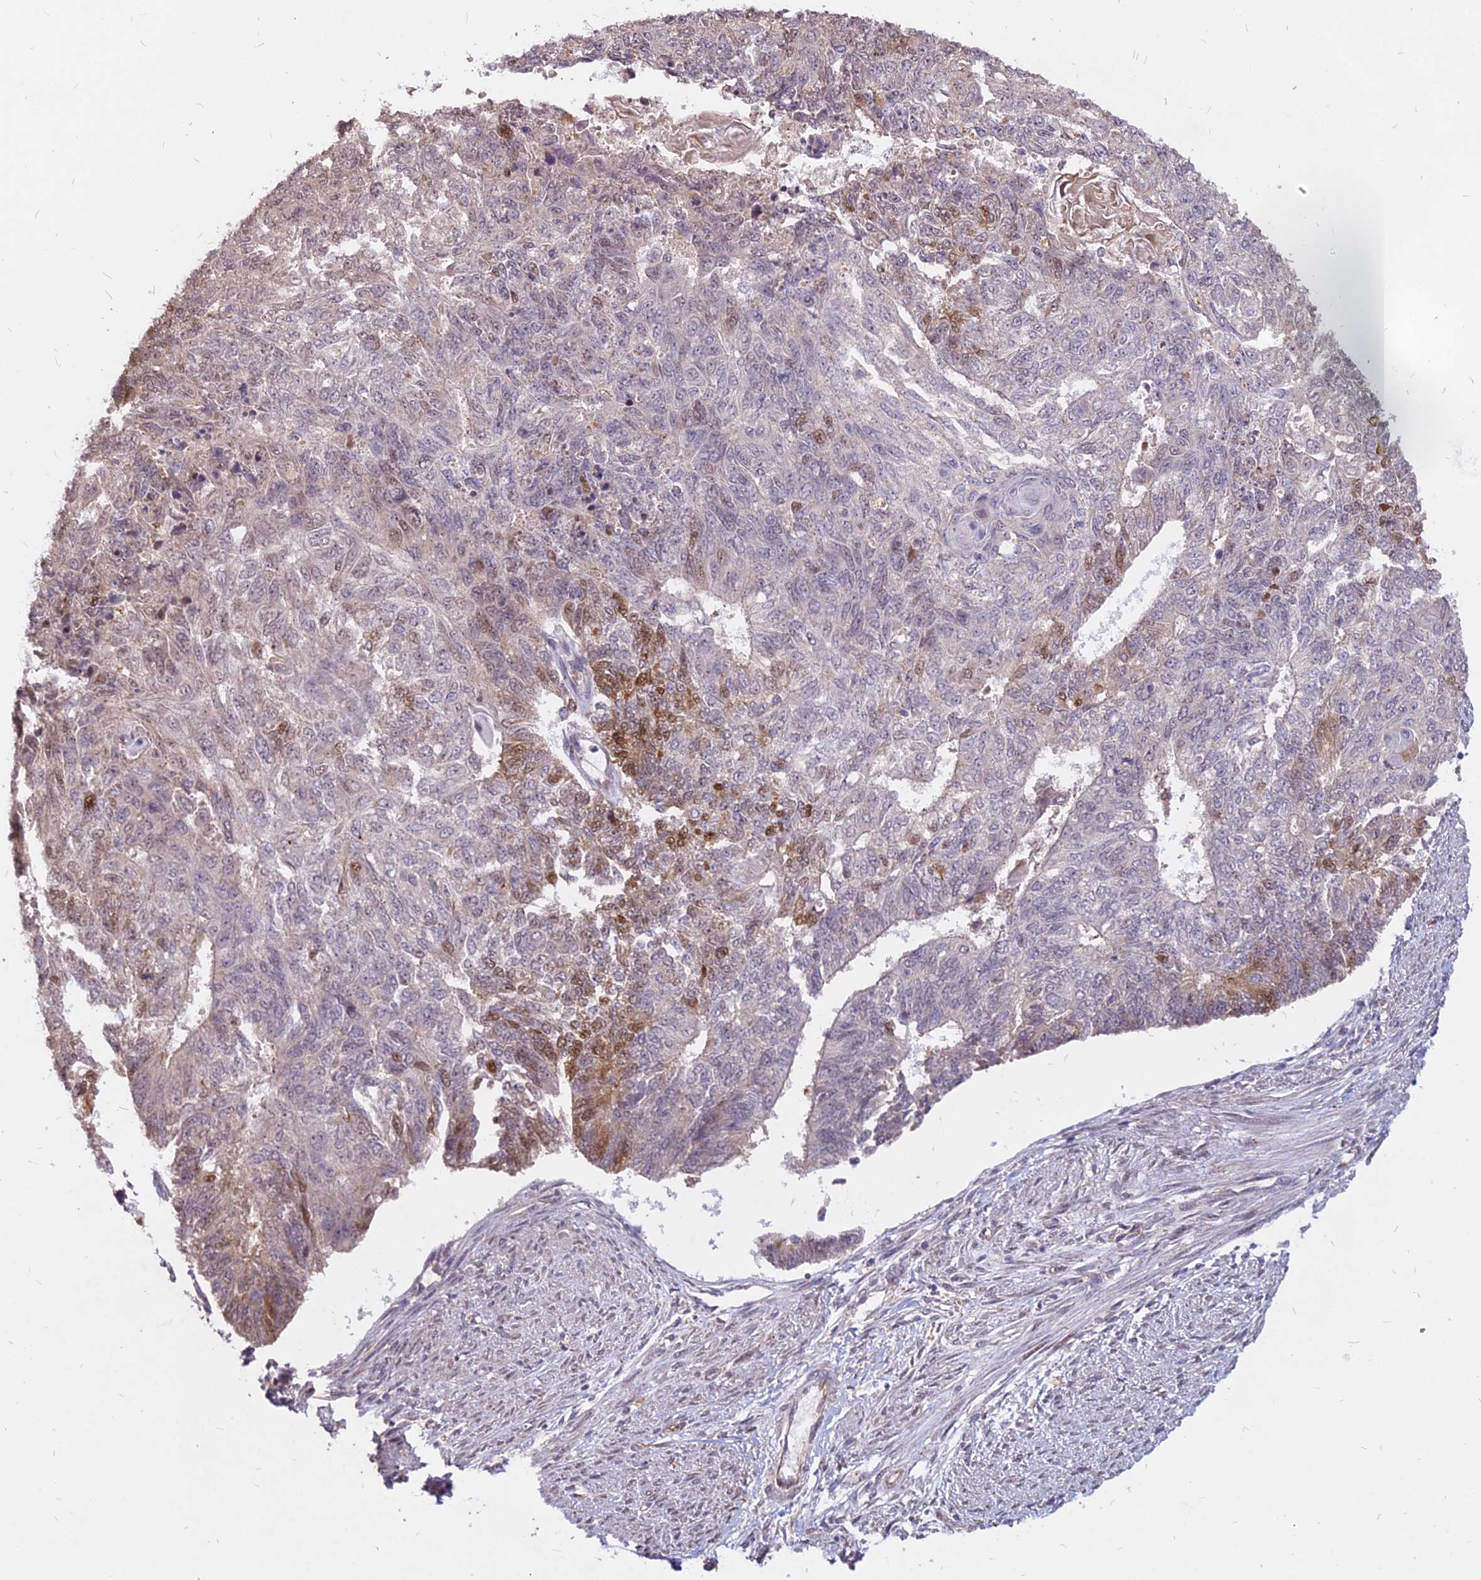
{"staining": {"intensity": "moderate", "quantity": "<25%", "location": "cytoplasmic/membranous,nuclear"}, "tissue": "endometrial cancer", "cell_type": "Tumor cells", "image_type": "cancer", "snomed": [{"axis": "morphology", "description": "Adenocarcinoma, NOS"}, {"axis": "topography", "description": "Endometrium"}], "caption": "There is low levels of moderate cytoplasmic/membranous and nuclear expression in tumor cells of endometrial cancer (adenocarcinoma), as demonstrated by immunohistochemical staining (brown color).", "gene": "C11orf68", "patient": {"sex": "female", "age": 32}}